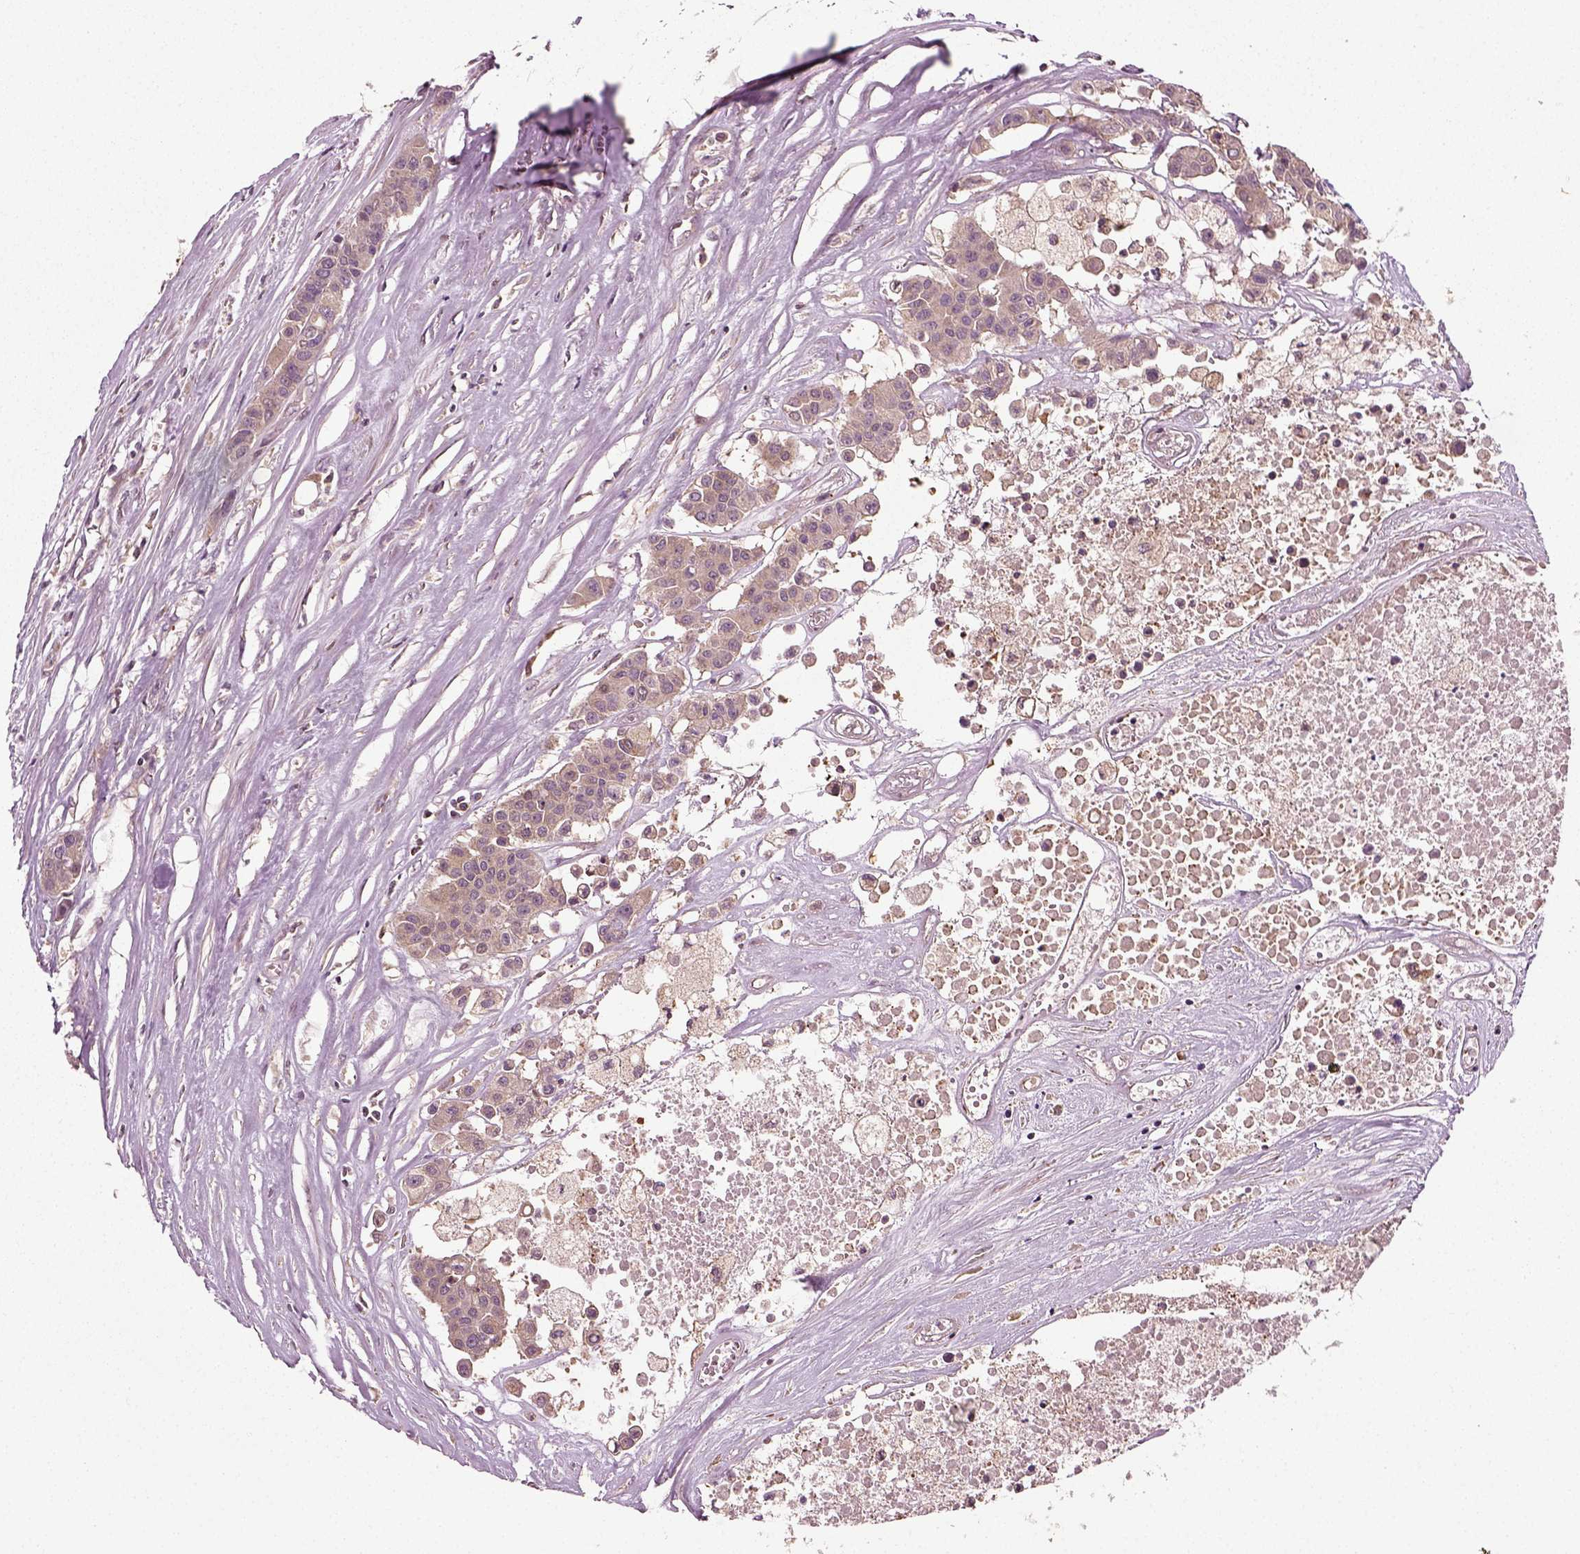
{"staining": {"intensity": "weak", "quantity": ">75%", "location": "cytoplasmic/membranous"}, "tissue": "carcinoid", "cell_type": "Tumor cells", "image_type": "cancer", "snomed": [{"axis": "morphology", "description": "Carcinoid, malignant, NOS"}, {"axis": "topography", "description": "Colon"}], "caption": "Protein expression analysis of human malignant carcinoid reveals weak cytoplasmic/membranous expression in about >75% of tumor cells. Ihc stains the protein of interest in brown and the nuclei are stained blue.", "gene": "ERV3-1", "patient": {"sex": "male", "age": 81}}